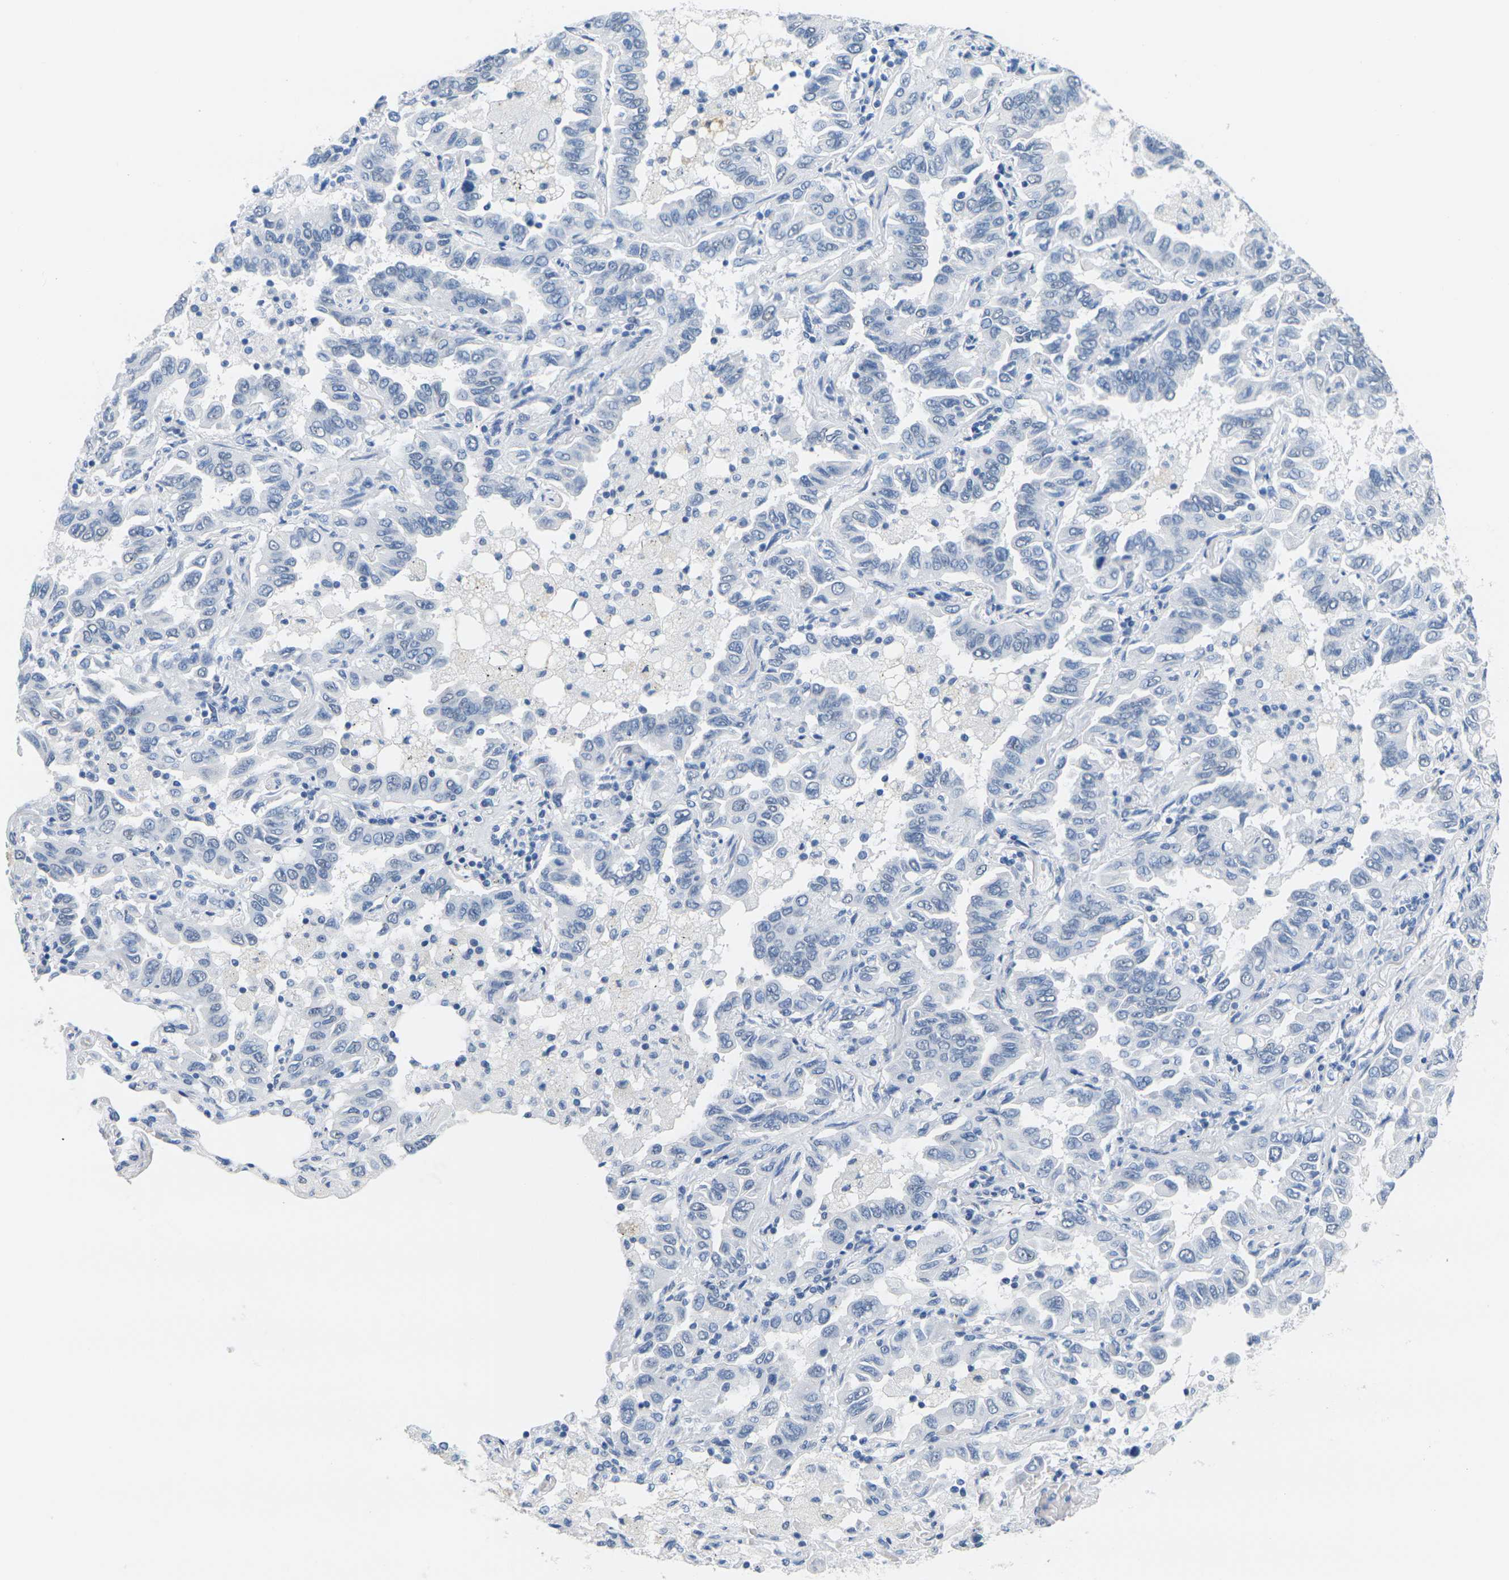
{"staining": {"intensity": "negative", "quantity": "none", "location": "none"}, "tissue": "lung cancer", "cell_type": "Tumor cells", "image_type": "cancer", "snomed": [{"axis": "morphology", "description": "Adenocarcinoma, NOS"}, {"axis": "topography", "description": "Lung"}], "caption": "This is an immunohistochemistry image of lung adenocarcinoma. There is no staining in tumor cells.", "gene": "CTAG1A", "patient": {"sex": "male", "age": 64}}